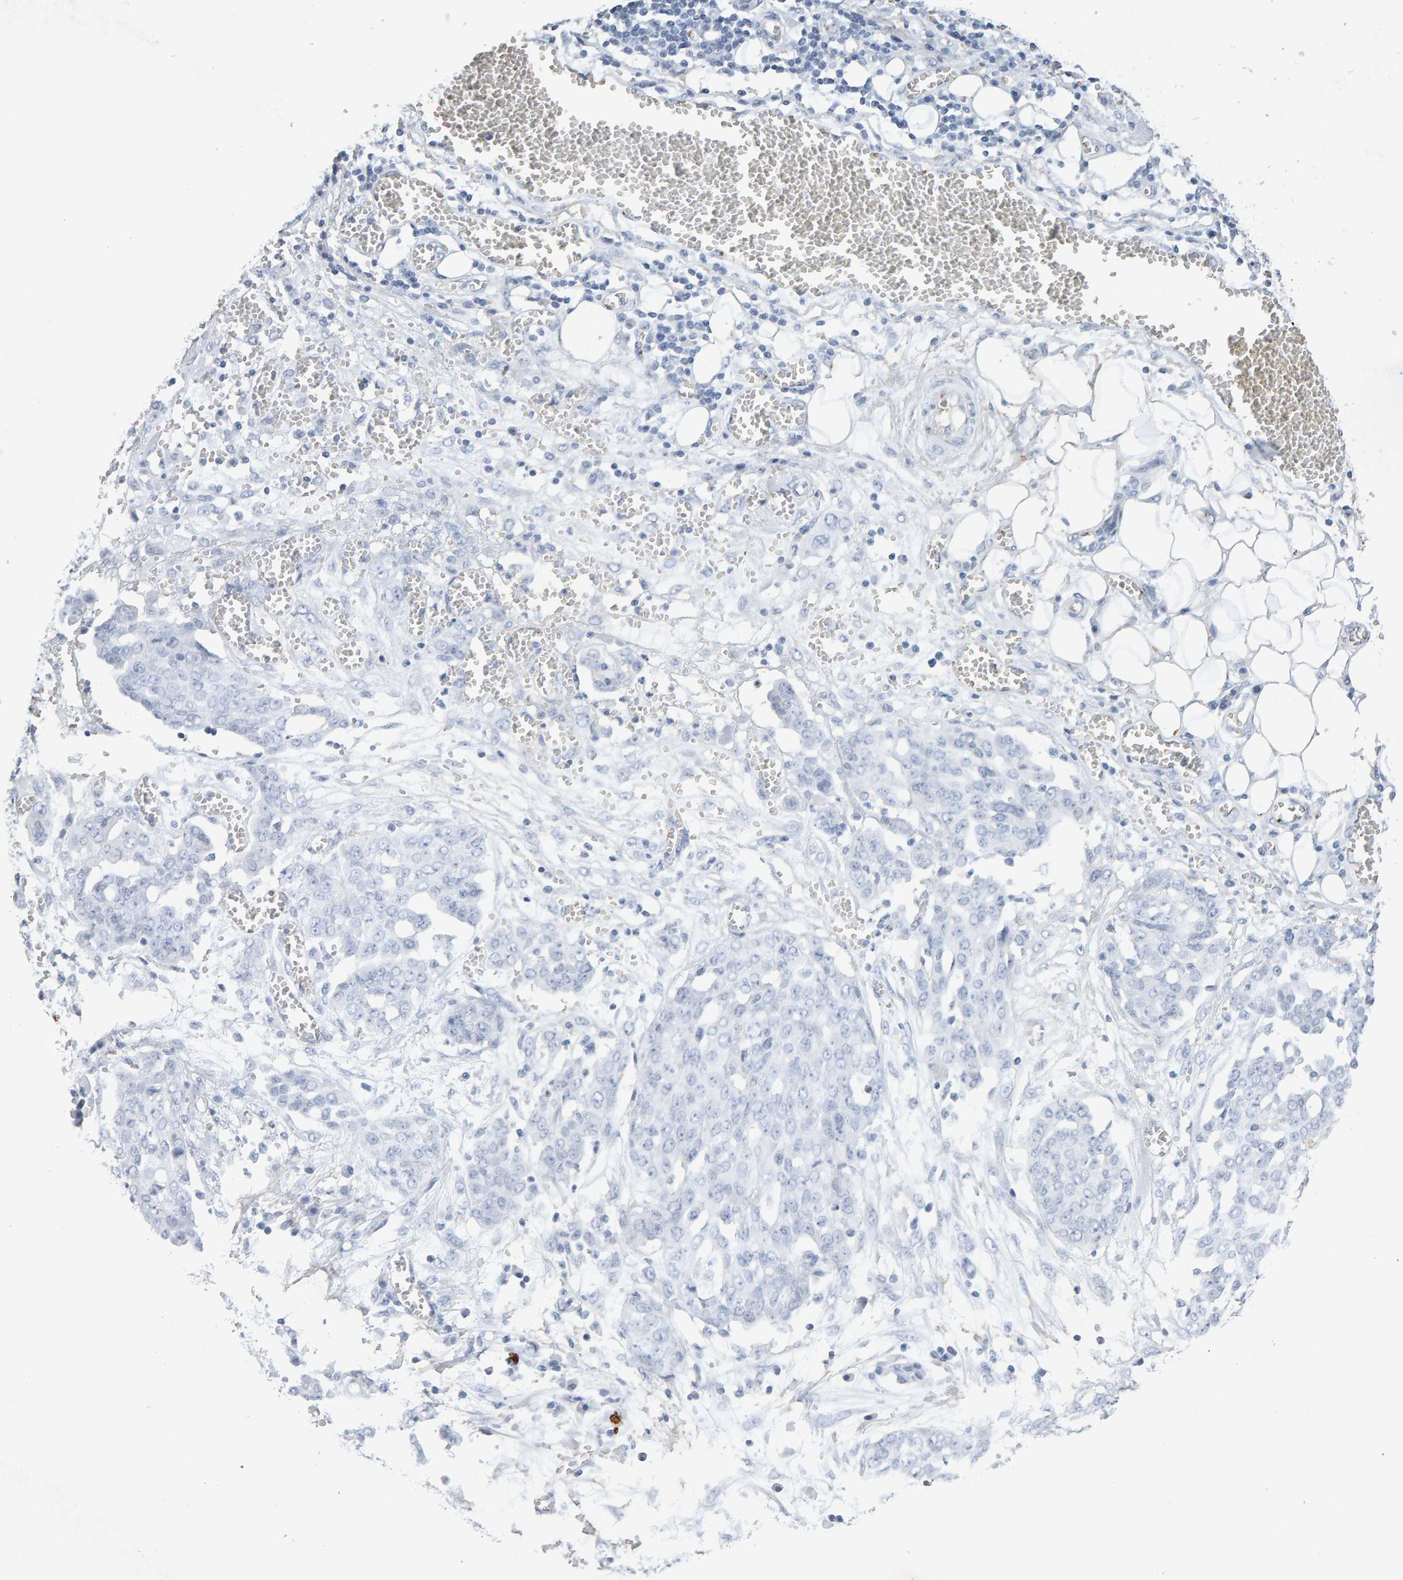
{"staining": {"intensity": "negative", "quantity": "none", "location": "none"}, "tissue": "ovarian cancer", "cell_type": "Tumor cells", "image_type": "cancer", "snomed": [{"axis": "morphology", "description": "Cystadenocarcinoma, serous, NOS"}, {"axis": "topography", "description": "Soft tissue"}, {"axis": "topography", "description": "Ovary"}], "caption": "Ovarian serous cystadenocarcinoma was stained to show a protein in brown. There is no significant expression in tumor cells.", "gene": "PTPRM", "patient": {"sex": "female", "age": 57}}